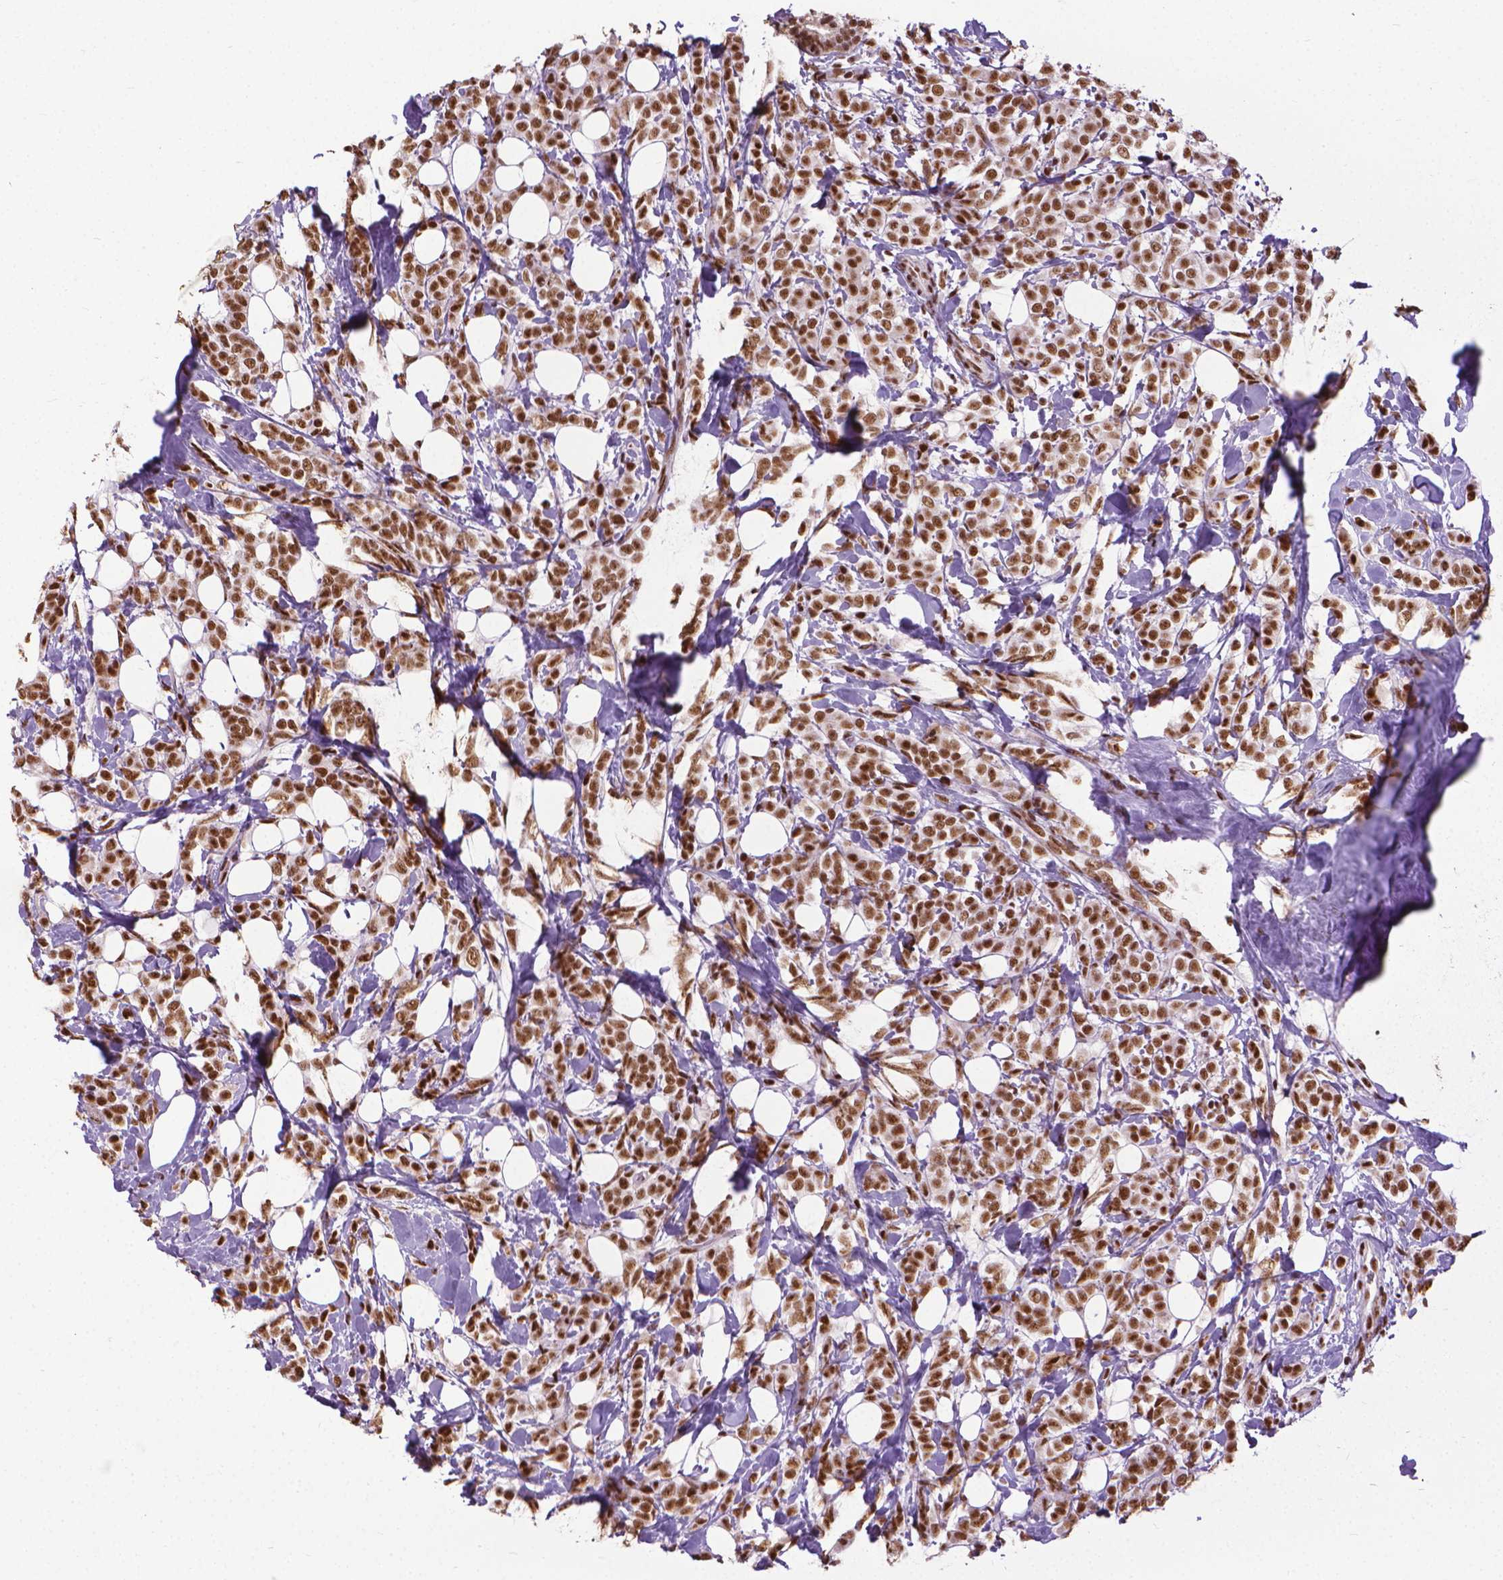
{"staining": {"intensity": "moderate", "quantity": ">75%", "location": "nuclear"}, "tissue": "breast cancer", "cell_type": "Tumor cells", "image_type": "cancer", "snomed": [{"axis": "morphology", "description": "Lobular carcinoma"}, {"axis": "topography", "description": "Breast"}], "caption": "Immunohistochemical staining of breast cancer (lobular carcinoma) exhibits medium levels of moderate nuclear protein positivity in approximately >75% of tumor cells.", "gene": "AKAP8", "patient": {"sex": "female", "age": 49}}